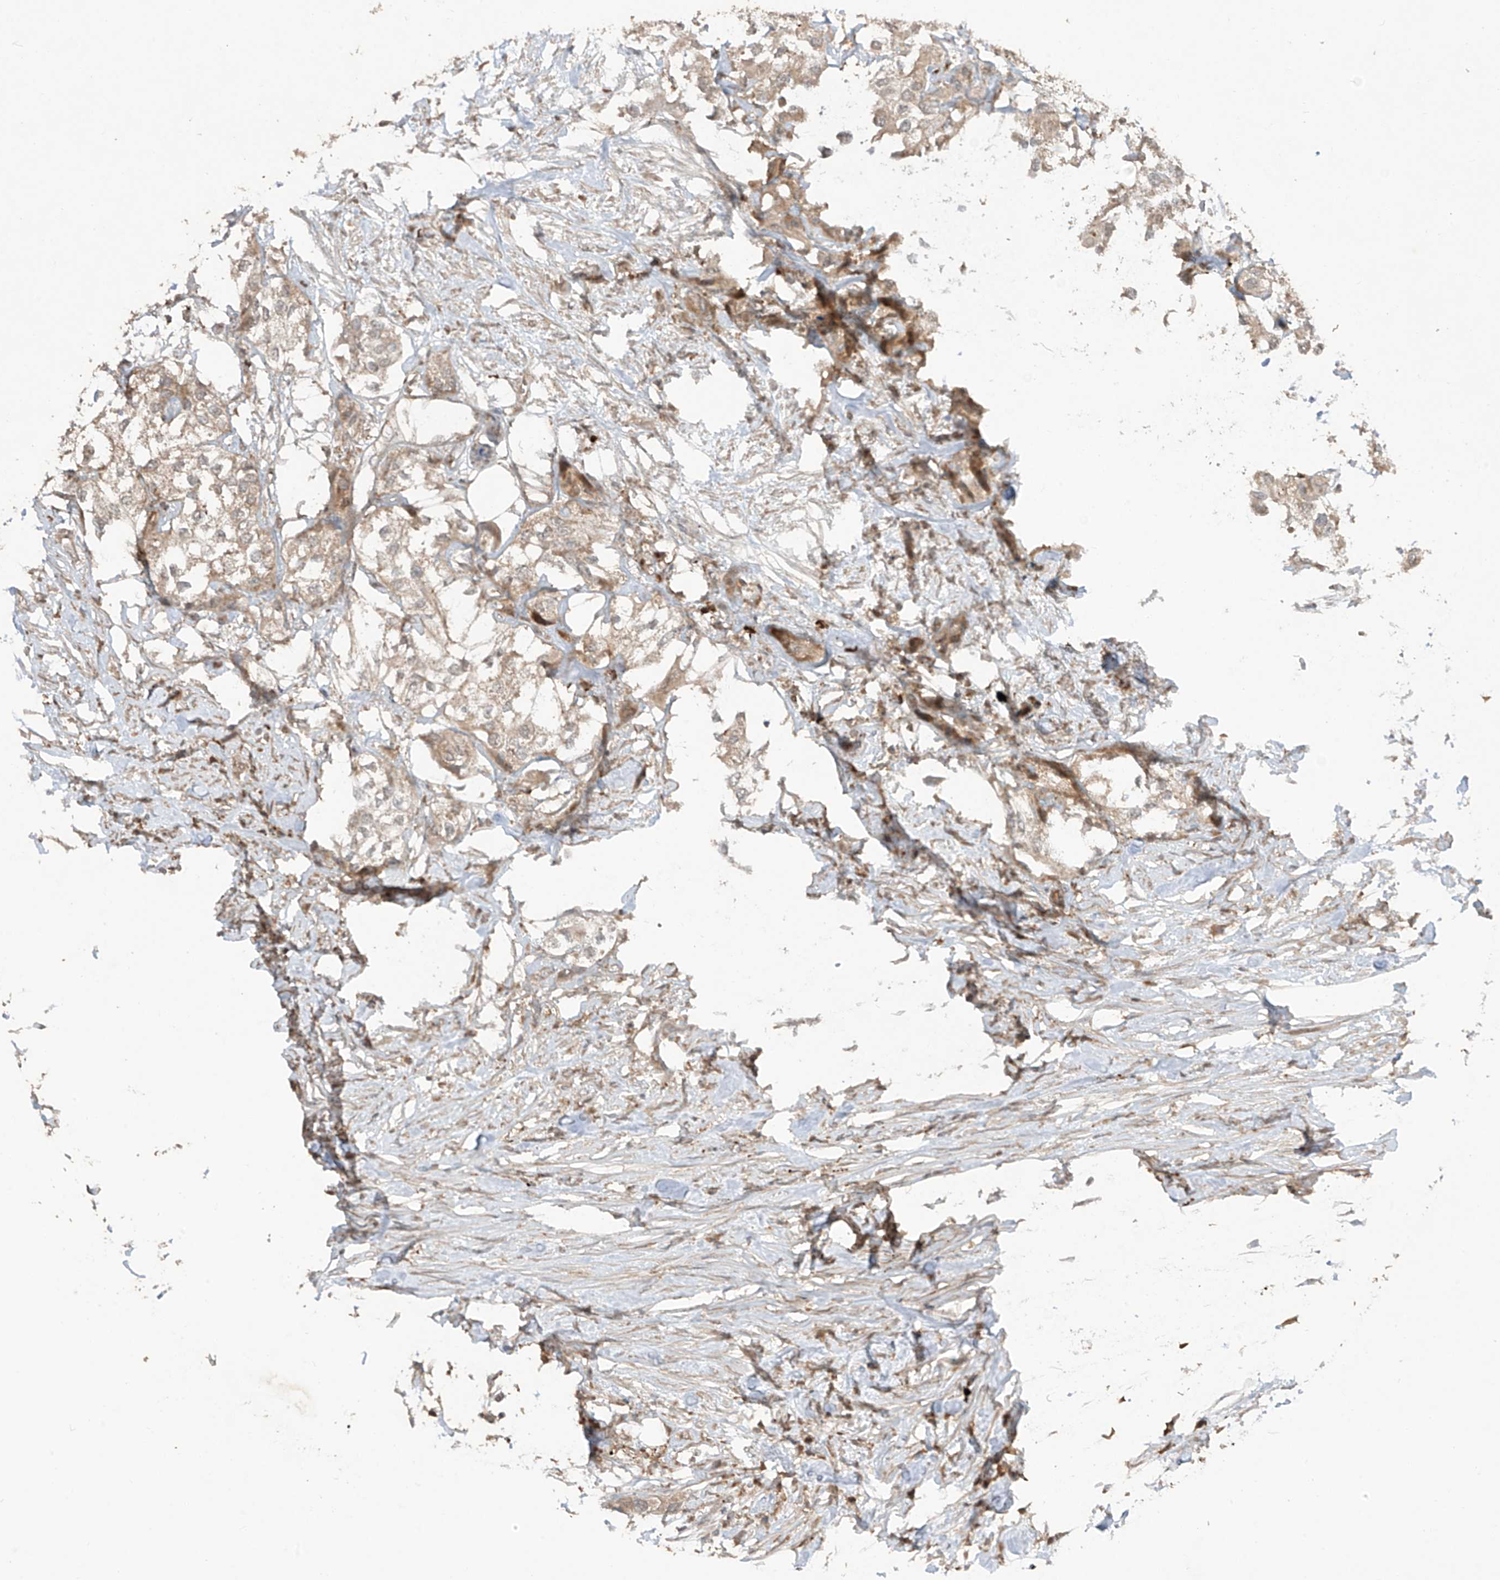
{"staining": {"intensity": "weak", "quantity": ">75%", "location": "cytoplasmic/membranous"}, "tissue": "urothelial cancer", "cell_type": "Tumor cells", "image_type": "cancer", "snomed": [{"axis": "morphology", "description": "Urothelial carcinoma, High grade"}, {"axis": "topography", "description": "Urinary bladder"}], "caption": "This is an image of immunohistochemistry staining of urothelial cancer, which shows weak staining in the cytoplasmic/membranous of tumor cells.", "gene": "LDAH", "patient": {"sex": "male", "age": 64}}